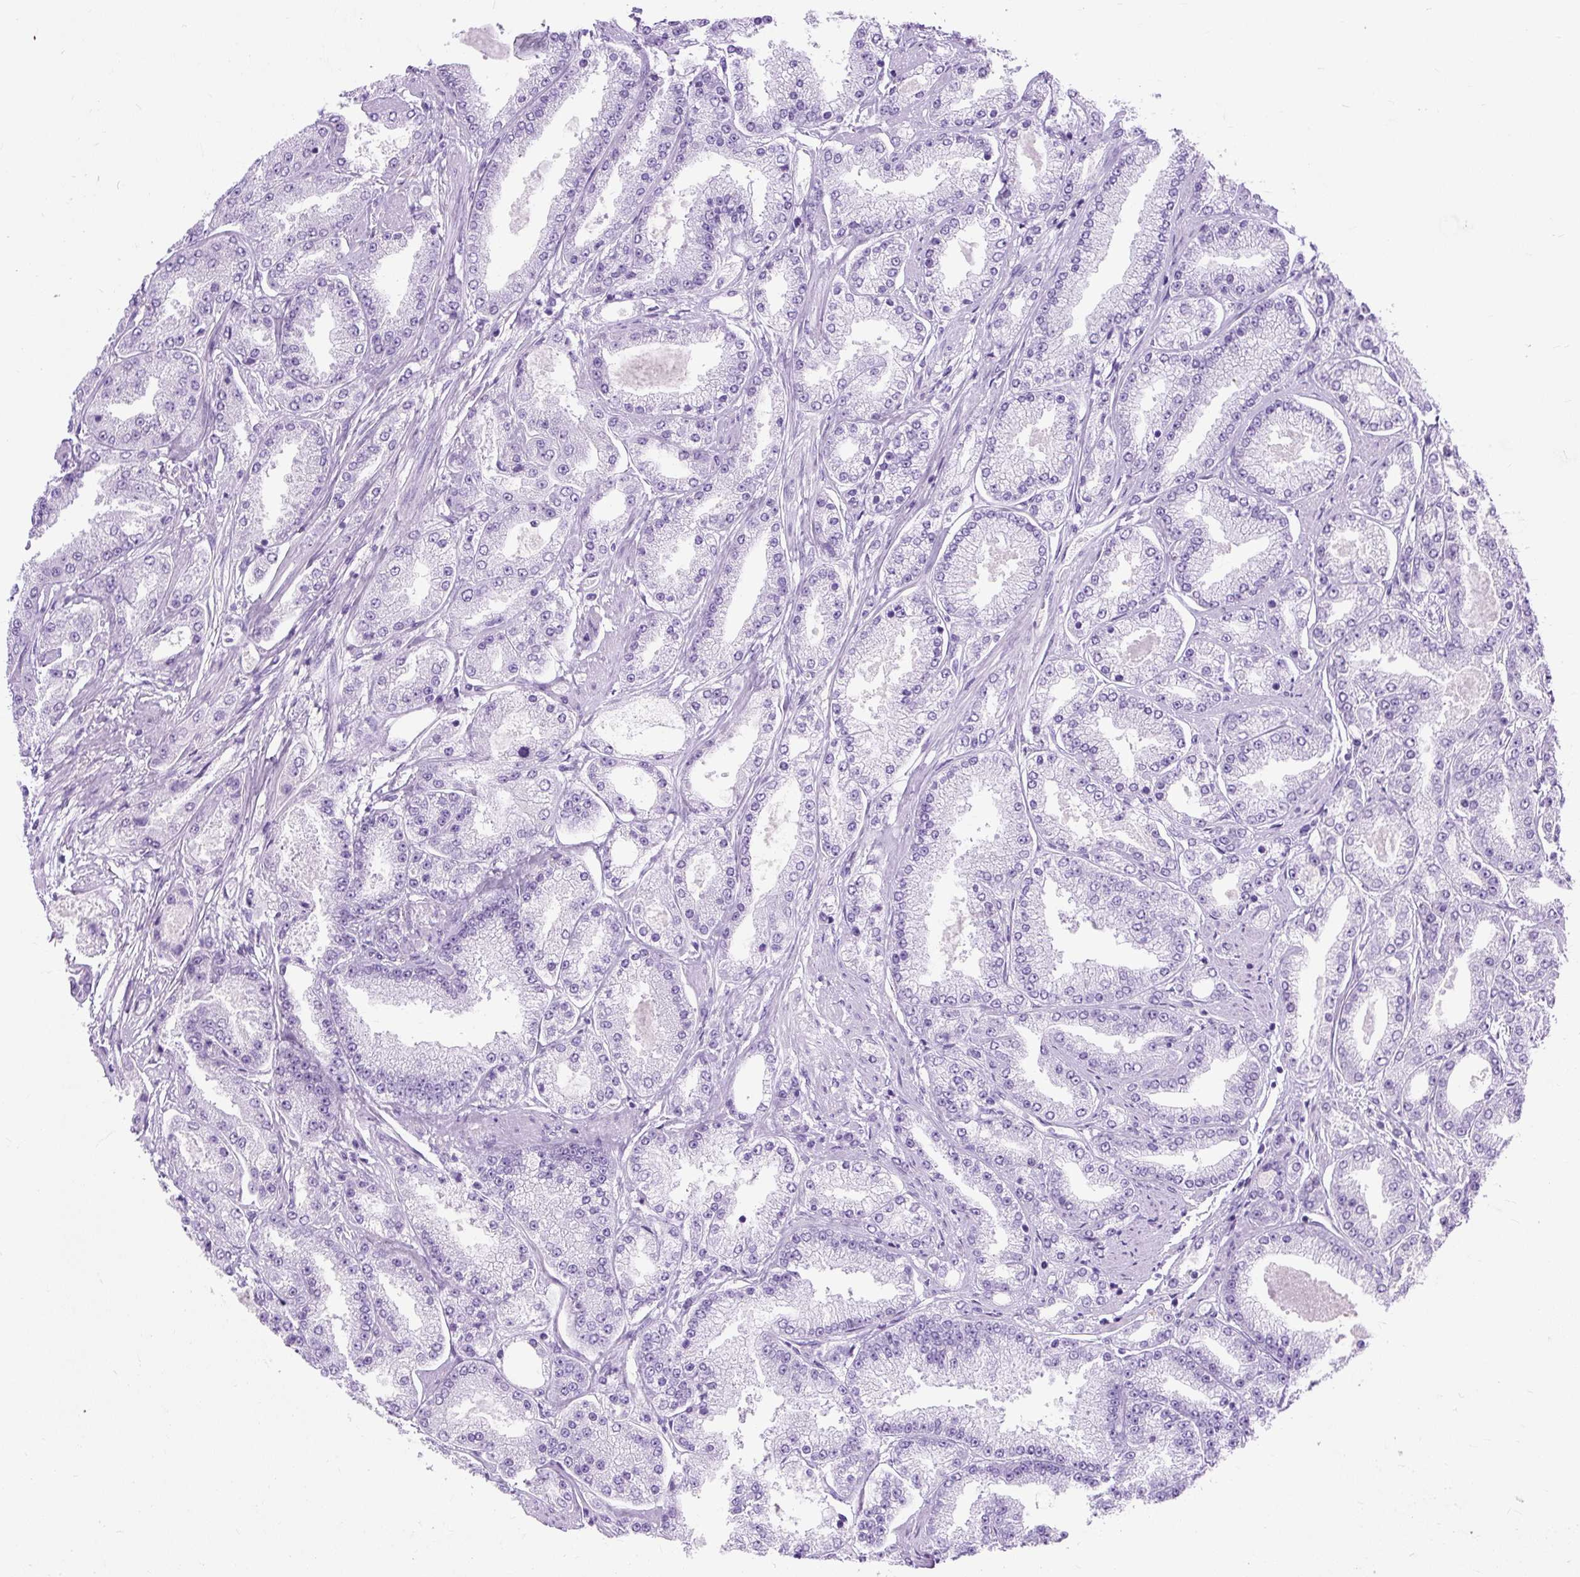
{"staining": {"intensity": "negative", "quantity": "none", "location": "none"}, "tissue": "prostate cancer", "cell_type": "Tumor cells", "image_type": "cancer", "snomed": [{"axis": "morphology", "description": "Adenocarcinoma, High grade"}, {"axis": "topography", "description": "Prostate"}], "caption": "Immunohistochemistry (IHC) of human prostate cancer (high-grade adenocarcinoma) displays no staining in tumor cells. Brightfield microscopy of IHC stained with DAB (brown) and hematoxylin (blue), captured at high magnification.", "gene": "PVALB", "patient": {"sex": "male", "age": 69}}